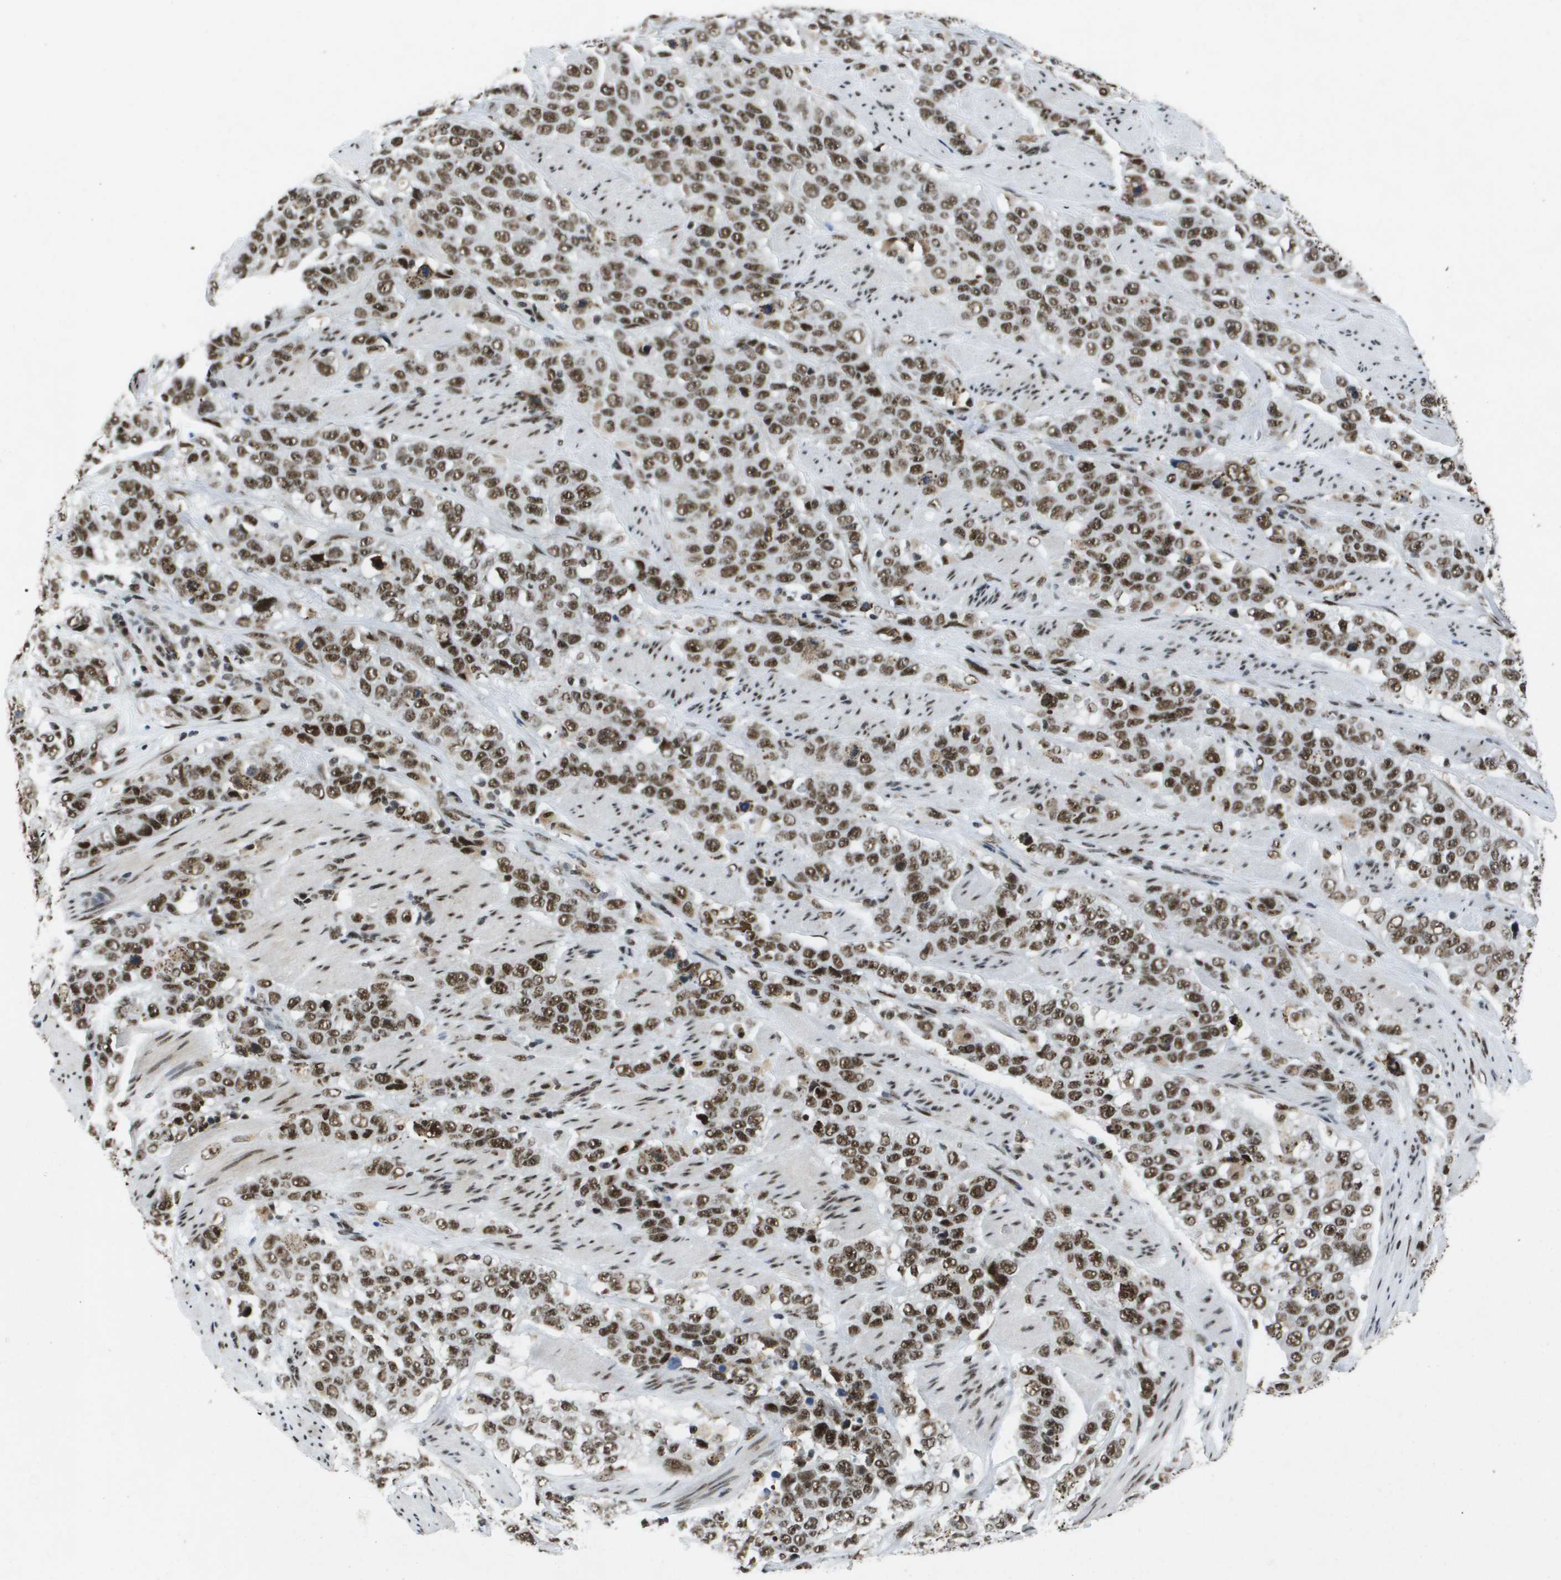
{"staining": {"intensity": "strong", "quantity": ">75%", "location": "nuclear"}, "tissue": "stomach cancer", "cell_type": "Tumor cells", "image_type": "cancer", "snomed": [{"axis": "morphology", "description": "Adenocarcinoma, NOS"}, {"axis": "topography", "description": "Stomach"}], "caption": "The micrograph shows immunohistochemical staining of adenocarcinoma (stomach). There is strong nuclear expression is seen in approximately >75% of tumor cells. (DAB (3,3'-diaminobenzidine) IHC, brown staining for protein, blue staining for nuclei).", "gene": "NSRP1", "patient": {"sex": "male", "age": 48}}